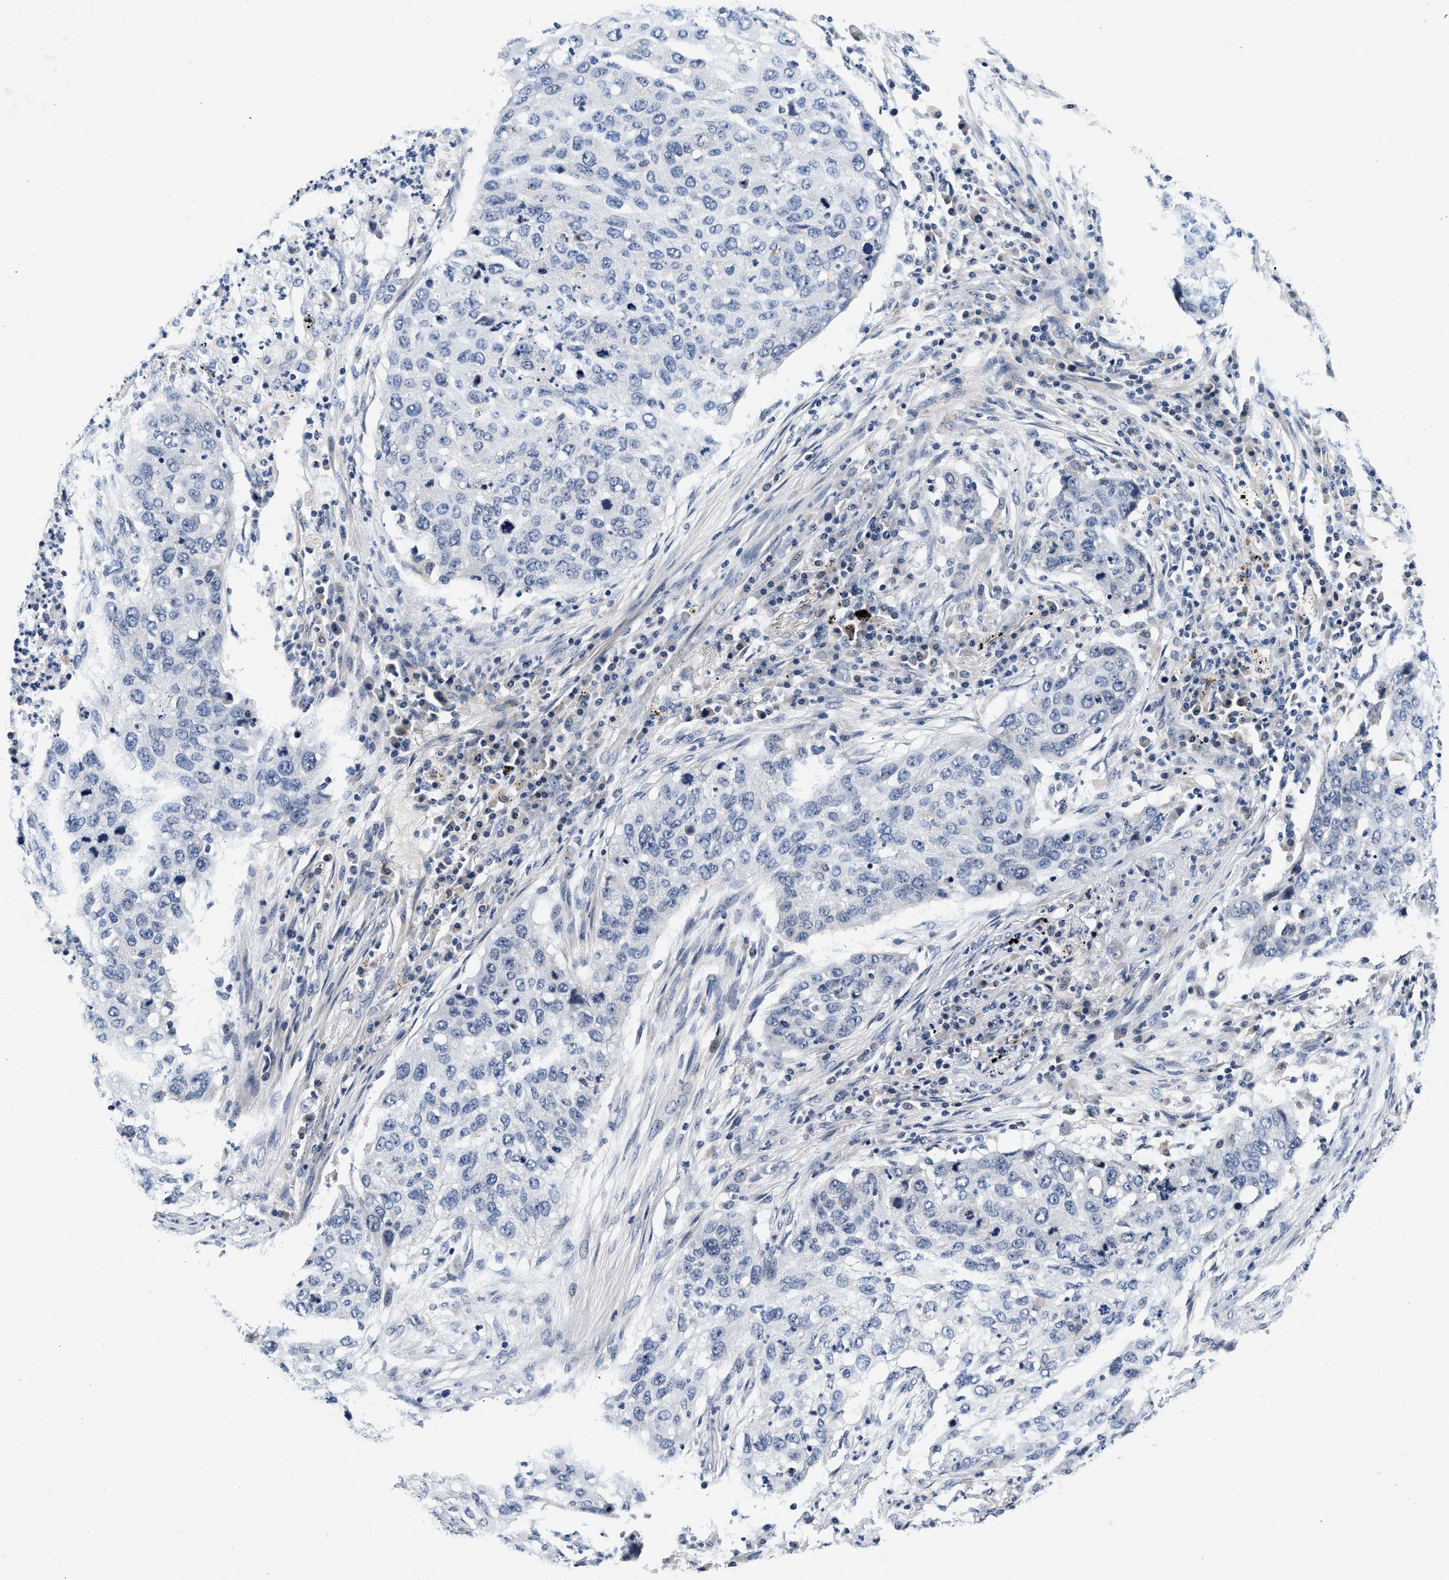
{"staining": {"intensity": "negative", "quantity": "none", "location": "none"}, "tissue": "lung cancer", "cell_type": "Tumor cells", "image_type": "cancer", "snomed": [{"axis": "morphology", "description": "Squamous cell carcinoma, NOS"}, {"axis": "topography", "description": "Lung"}], "caption": "An image of lung cancer stained for a protein displays no brown staining in tumor cells.", "gene": "PDP1", "patient": {"sex": "female", "age": 63}}